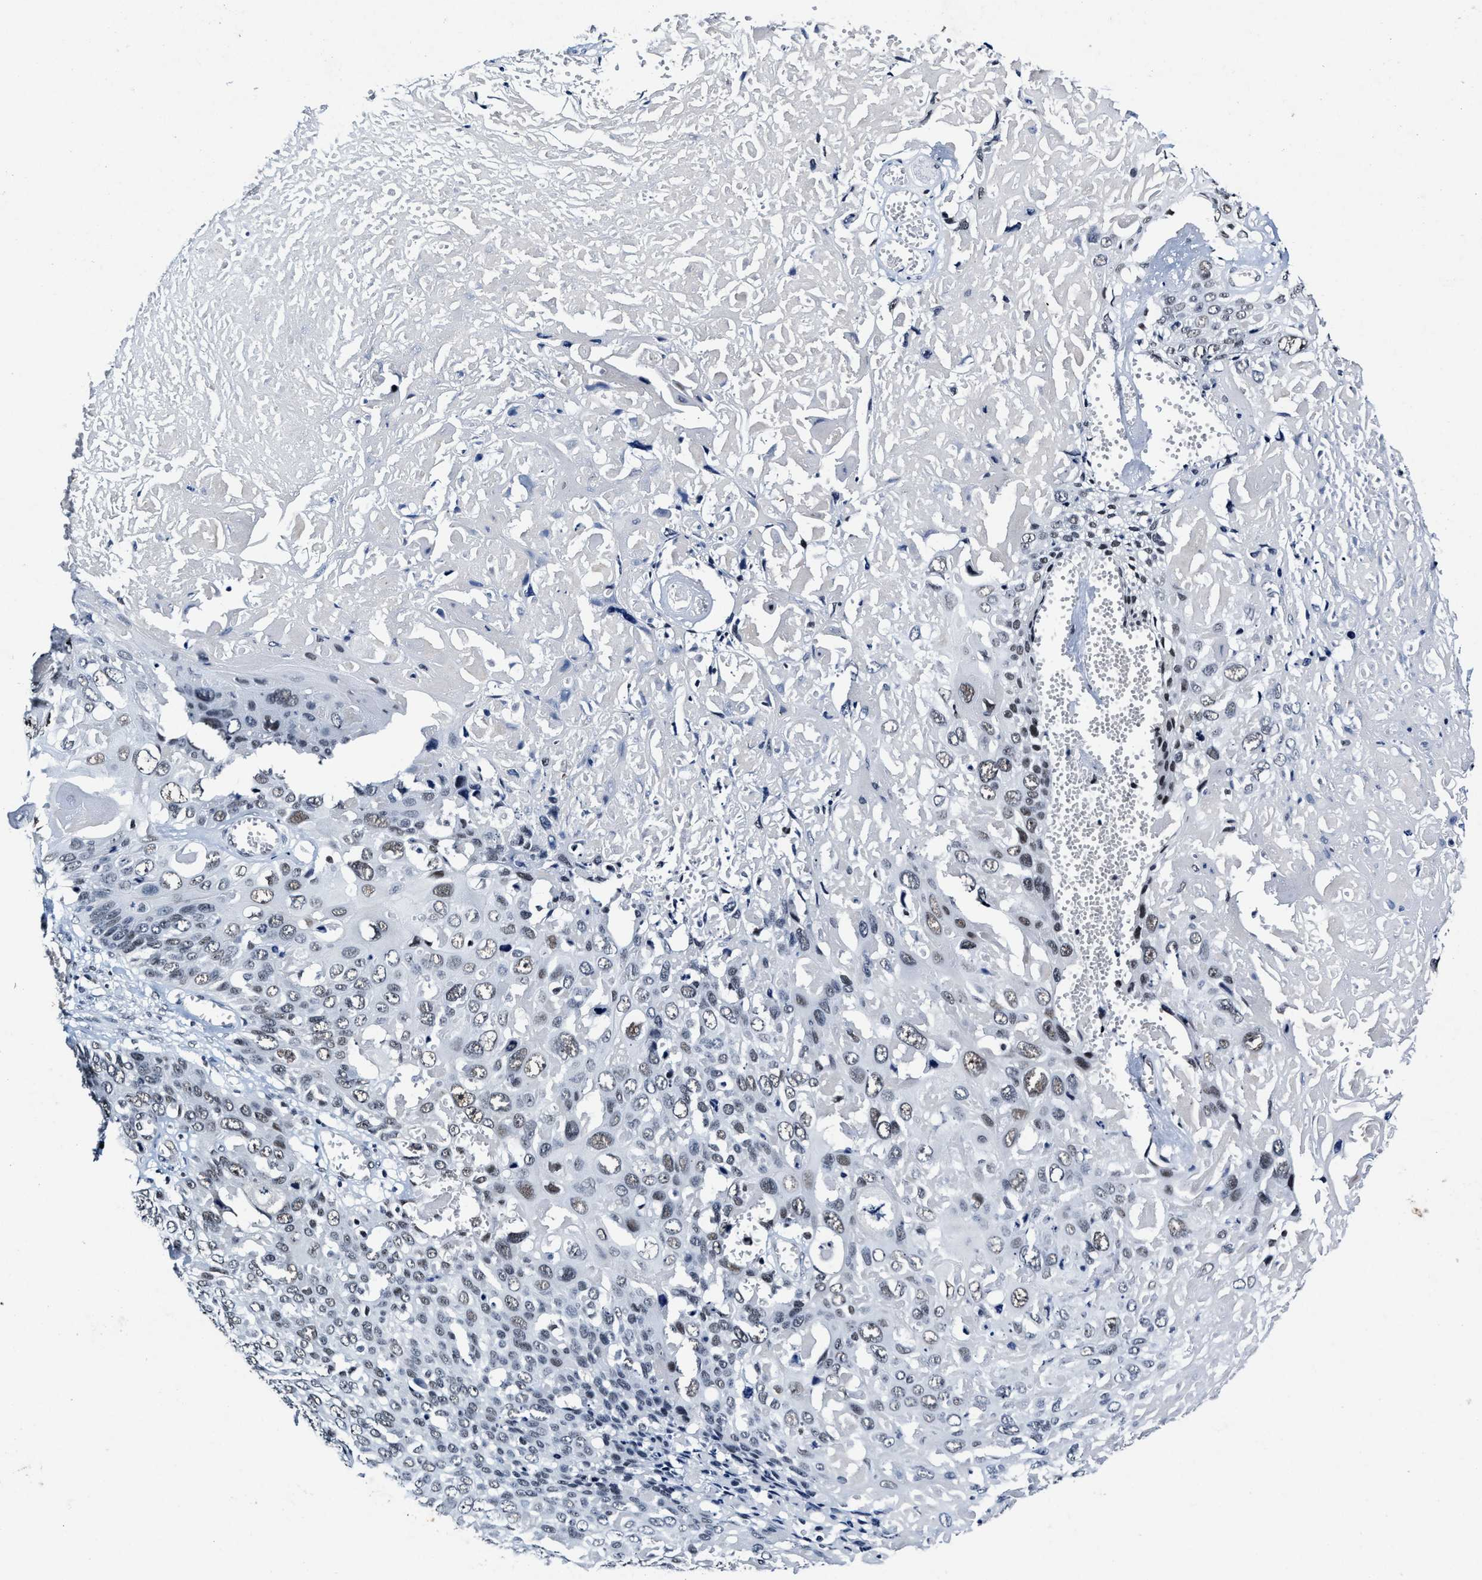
{"staining": {"intensity": "weak", "quantity": "25%-75%", "location": "nuclear"}, "tissue": "cervical cancer", "cell_type": "Tumor cells", "image_type": "cancer", "snomed": [{"axis": "morphology", "description": "Squamous cell carcinoma, NOS"}, {"axis": "topography", "description": "Cervix"}], "caption": "The histopathology image reveals a brown stain indicating the presence of a protein in the nuclear of tumor cells in cervical cancer (squamous cell carcinoma). (DAB IHC with brightfield microscopy, high magnification).", "gene": "INIP", "patient": {"sex": "female", "age": 74}}